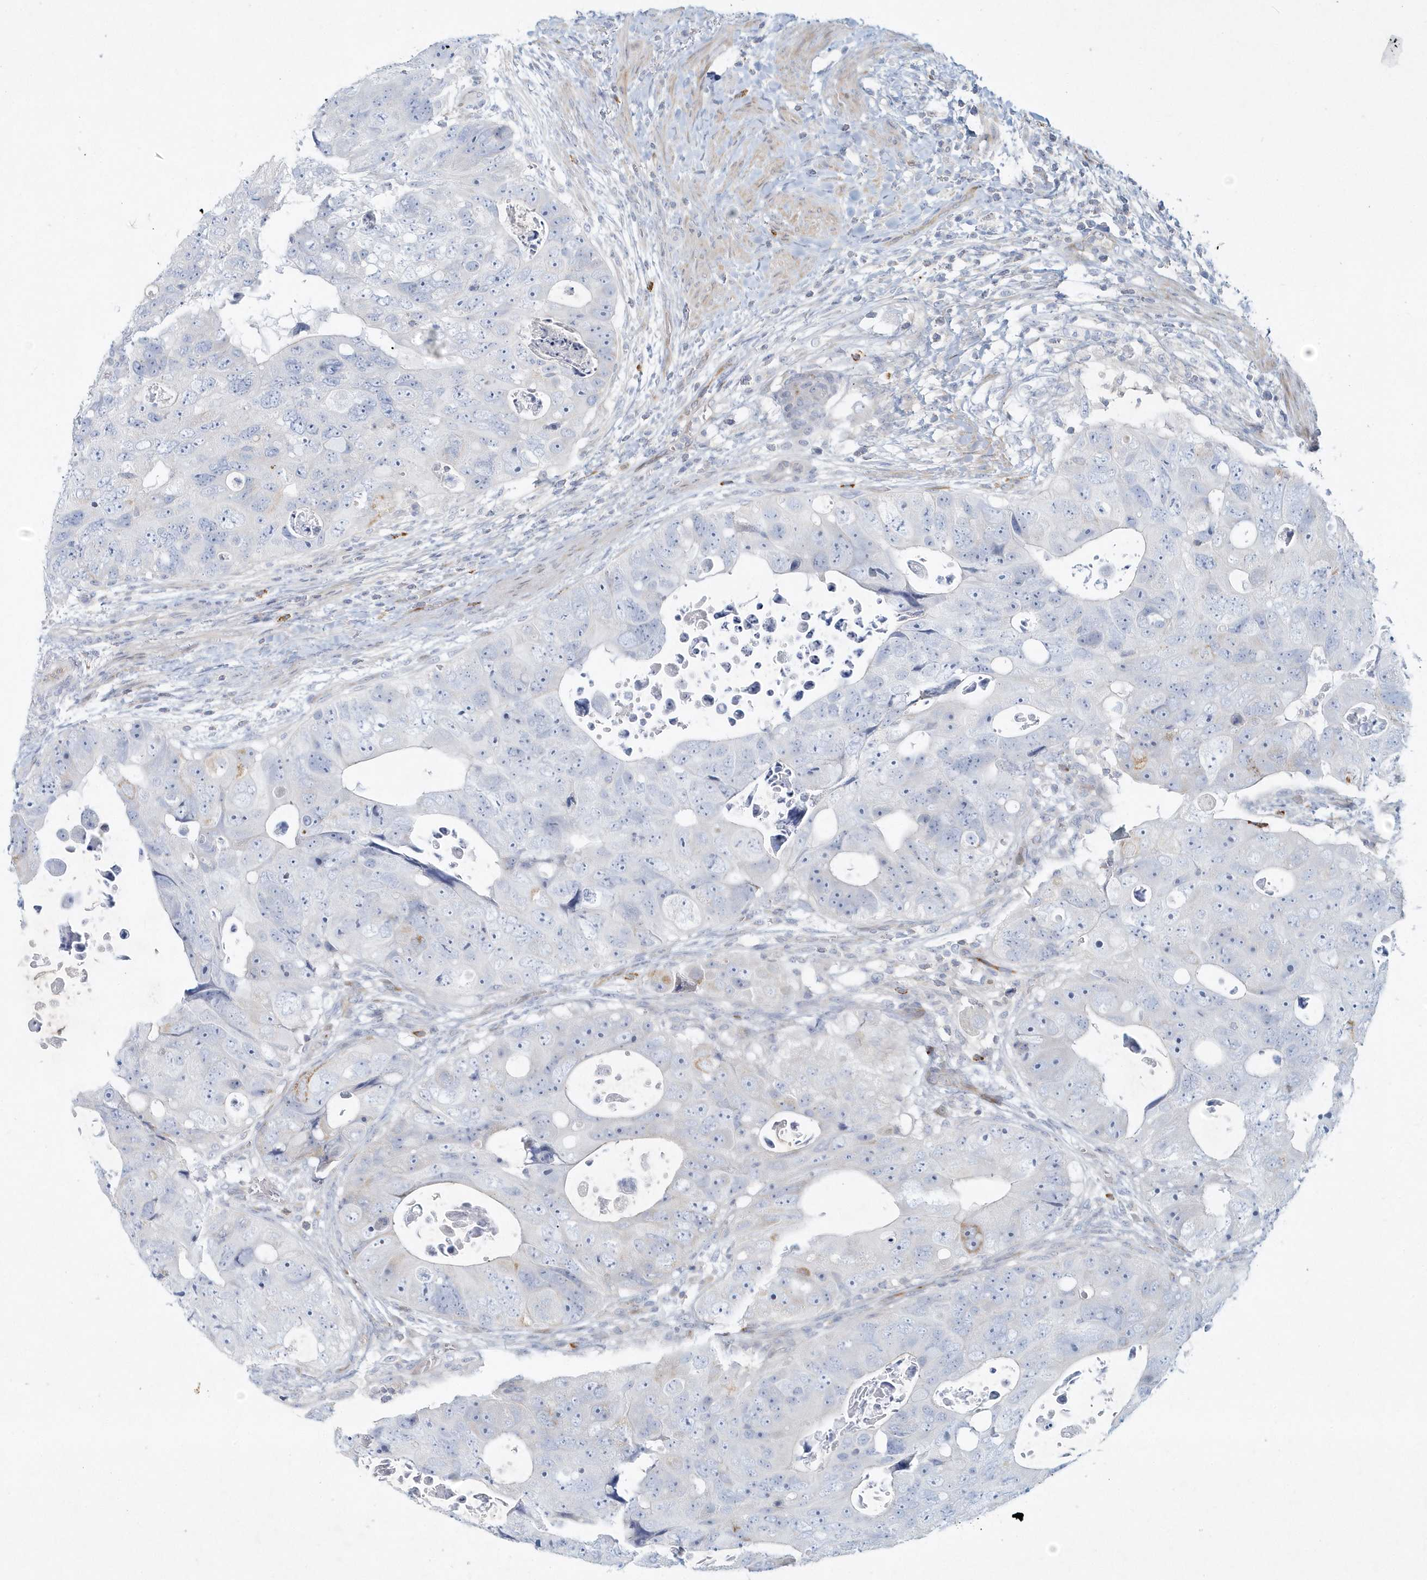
{"staining": {"intensity": "negative", "quantity": "none", "location": "none"}, "tissue": "colorectal cancer", "cell_type": "Tumor cells", "image_type": "cancer", "snomed": [{"axis": "morphology", "description": "Adenocarcinoma, NOS"}, {"axis": "topography", "description": "Rectum"}], "caption": "Tumor cells show no significant protein expression in colorectal adenocarcinoma.", "gene": "DNAH1", "patient": {"sex": "male", "age": 59}}